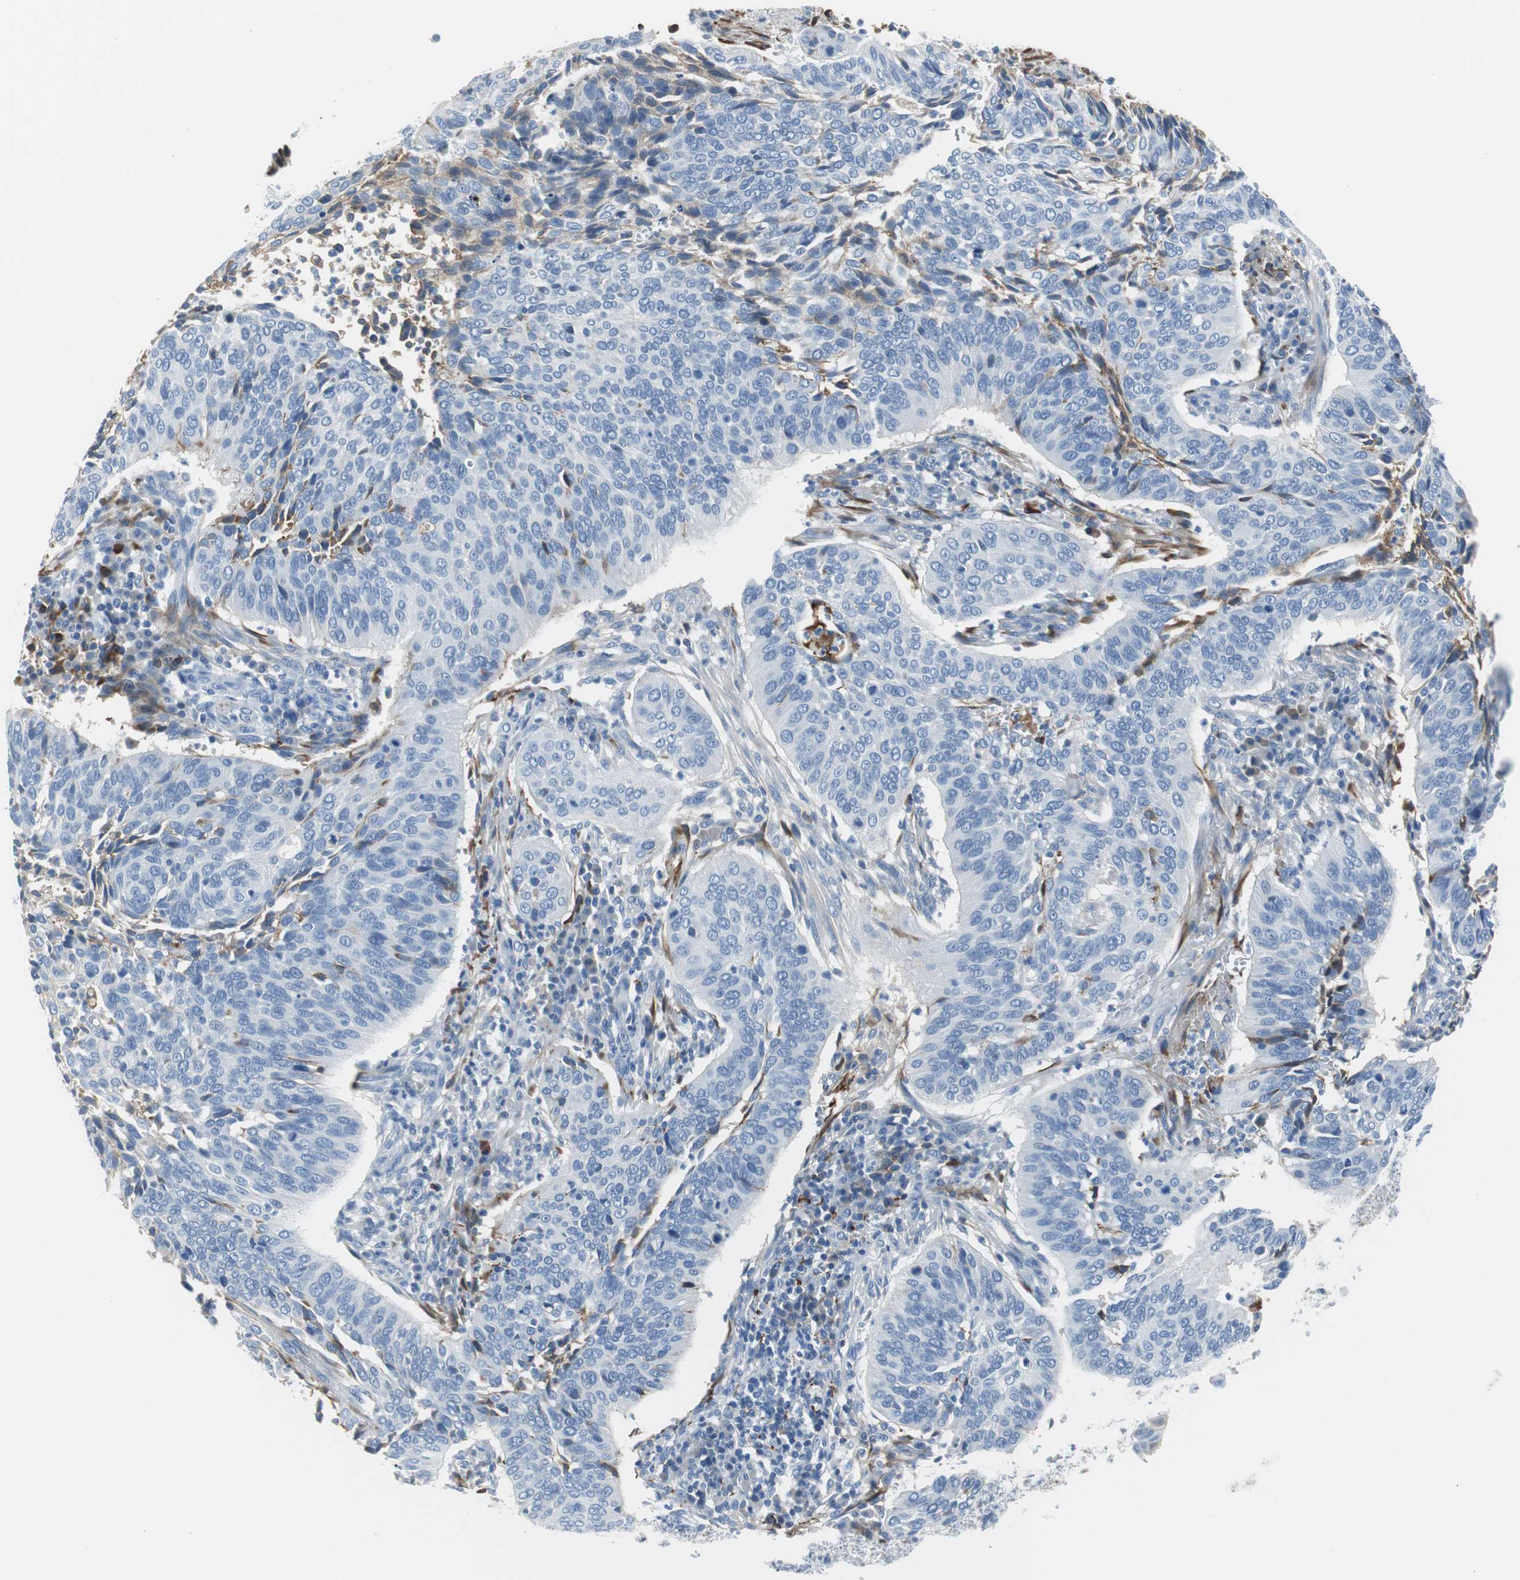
{"staining": {"intensity": "weak", "quantity": "<25%", "location": "cytoplasmic/membranous"}, "tissue": "cervical cancer", "cell_type": "Tumor cells", "image_type": "cancer", "snomed": [{"axis": "morphology", "description": "Squamous cell carcinoma, NOS"}, {"axis": "topography", "description": "Cervix"}], "caption": "Tumor cells show no significant protein expression in cervical squamous cell carcinoma.", "gene": "APCS", "patient": {"sex": "female", "age": 39}}